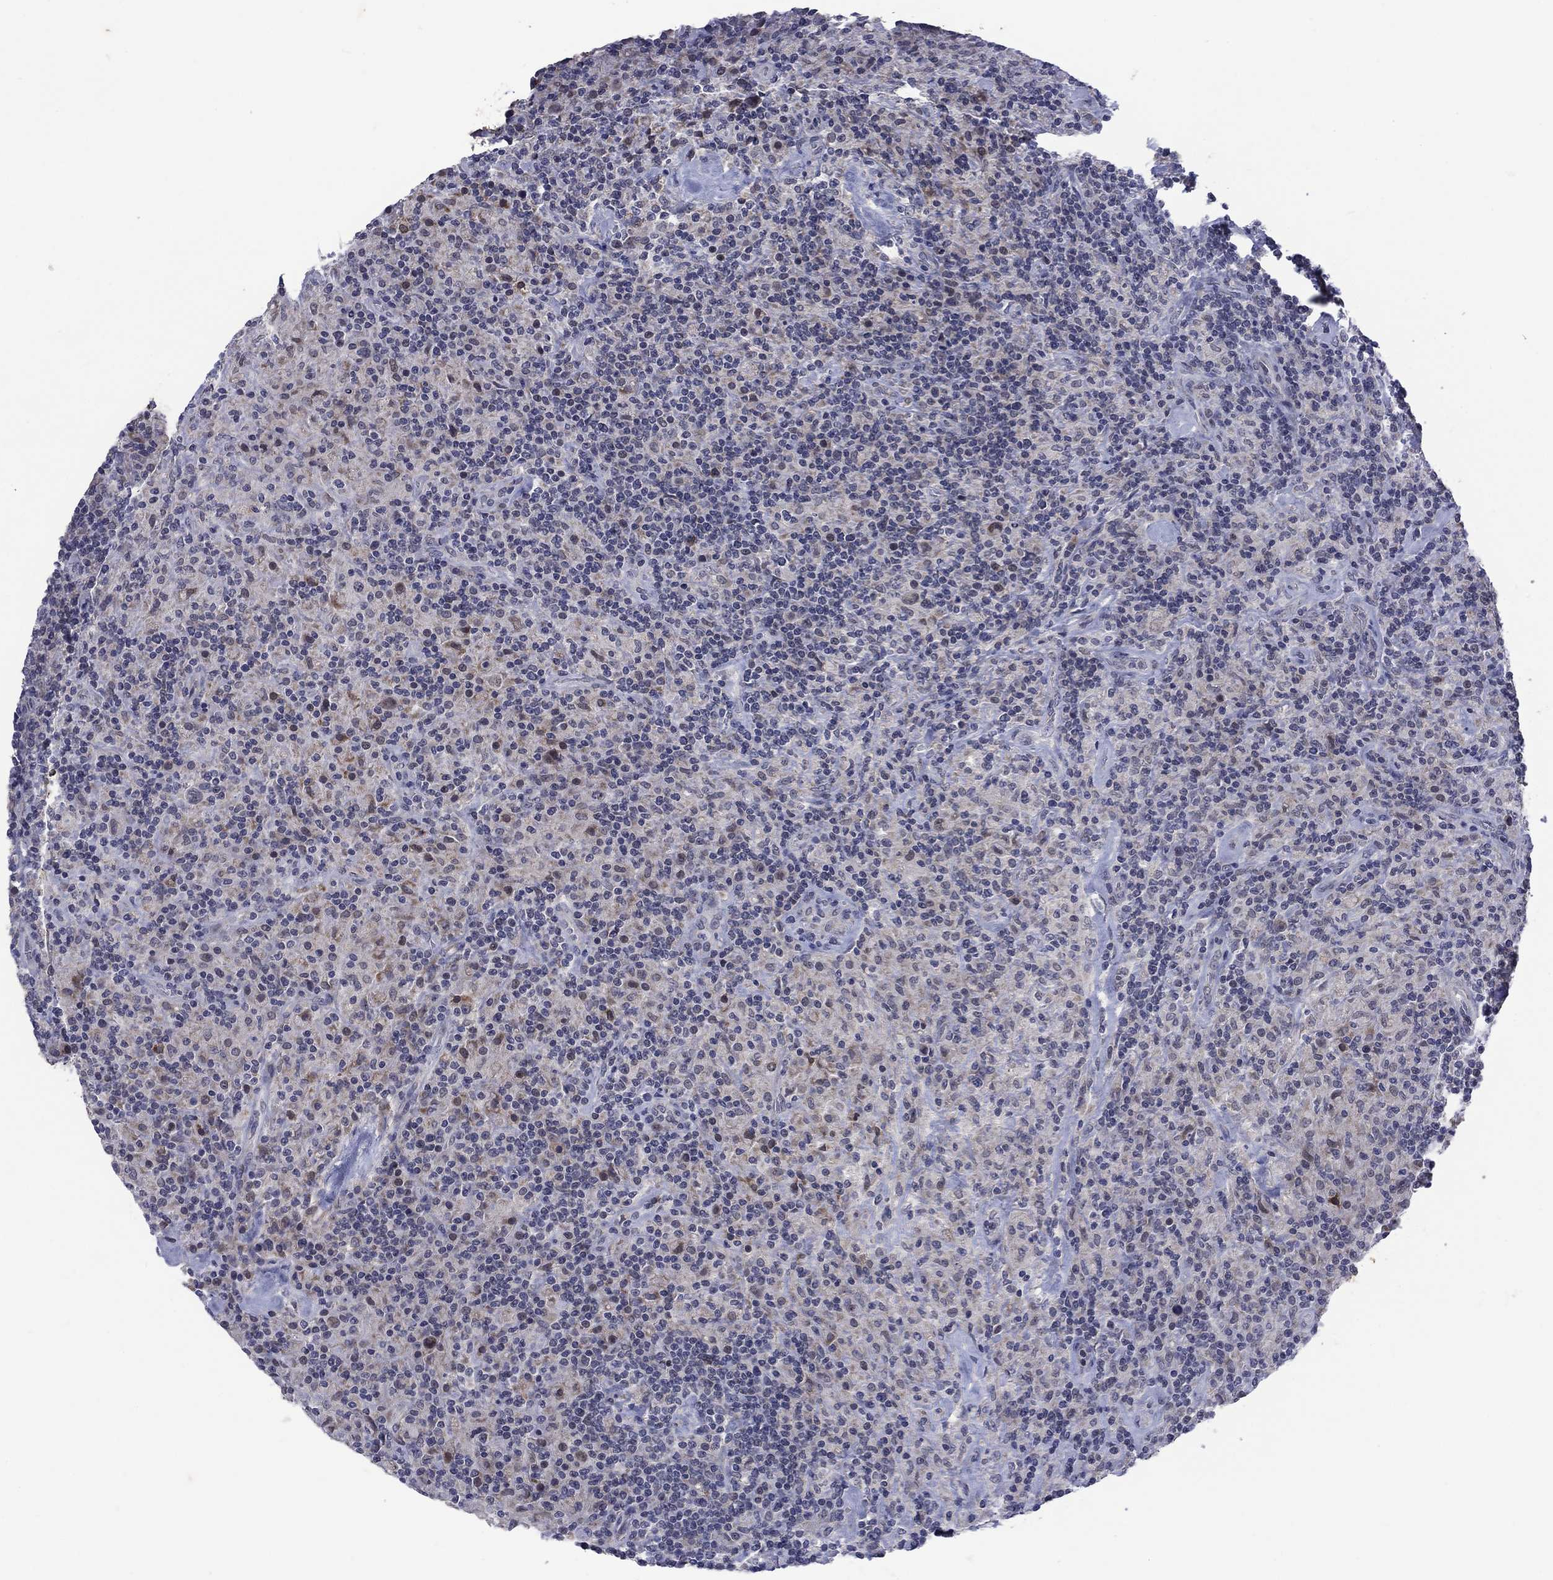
{"staining": {"intensity": "negative", "quantity": "none", "location": "none"}, "tissue": "lymphoma", "cell_type": "Tumor cells", "image_type": "cancer", "snomed": [{"axis": "morphology", "description": "Hodgkin's disease, NOS"}, {"axis": "topography", "description": "Lymph node"}], "caption": "High power microscopy image of an immunohistochemistry (IHC) photomicrograph of Hodgkin's disease, revealing no significant staining in tumor cells.", "gene": "SDC1", "patient": {"sex": "male", "age": 70}}